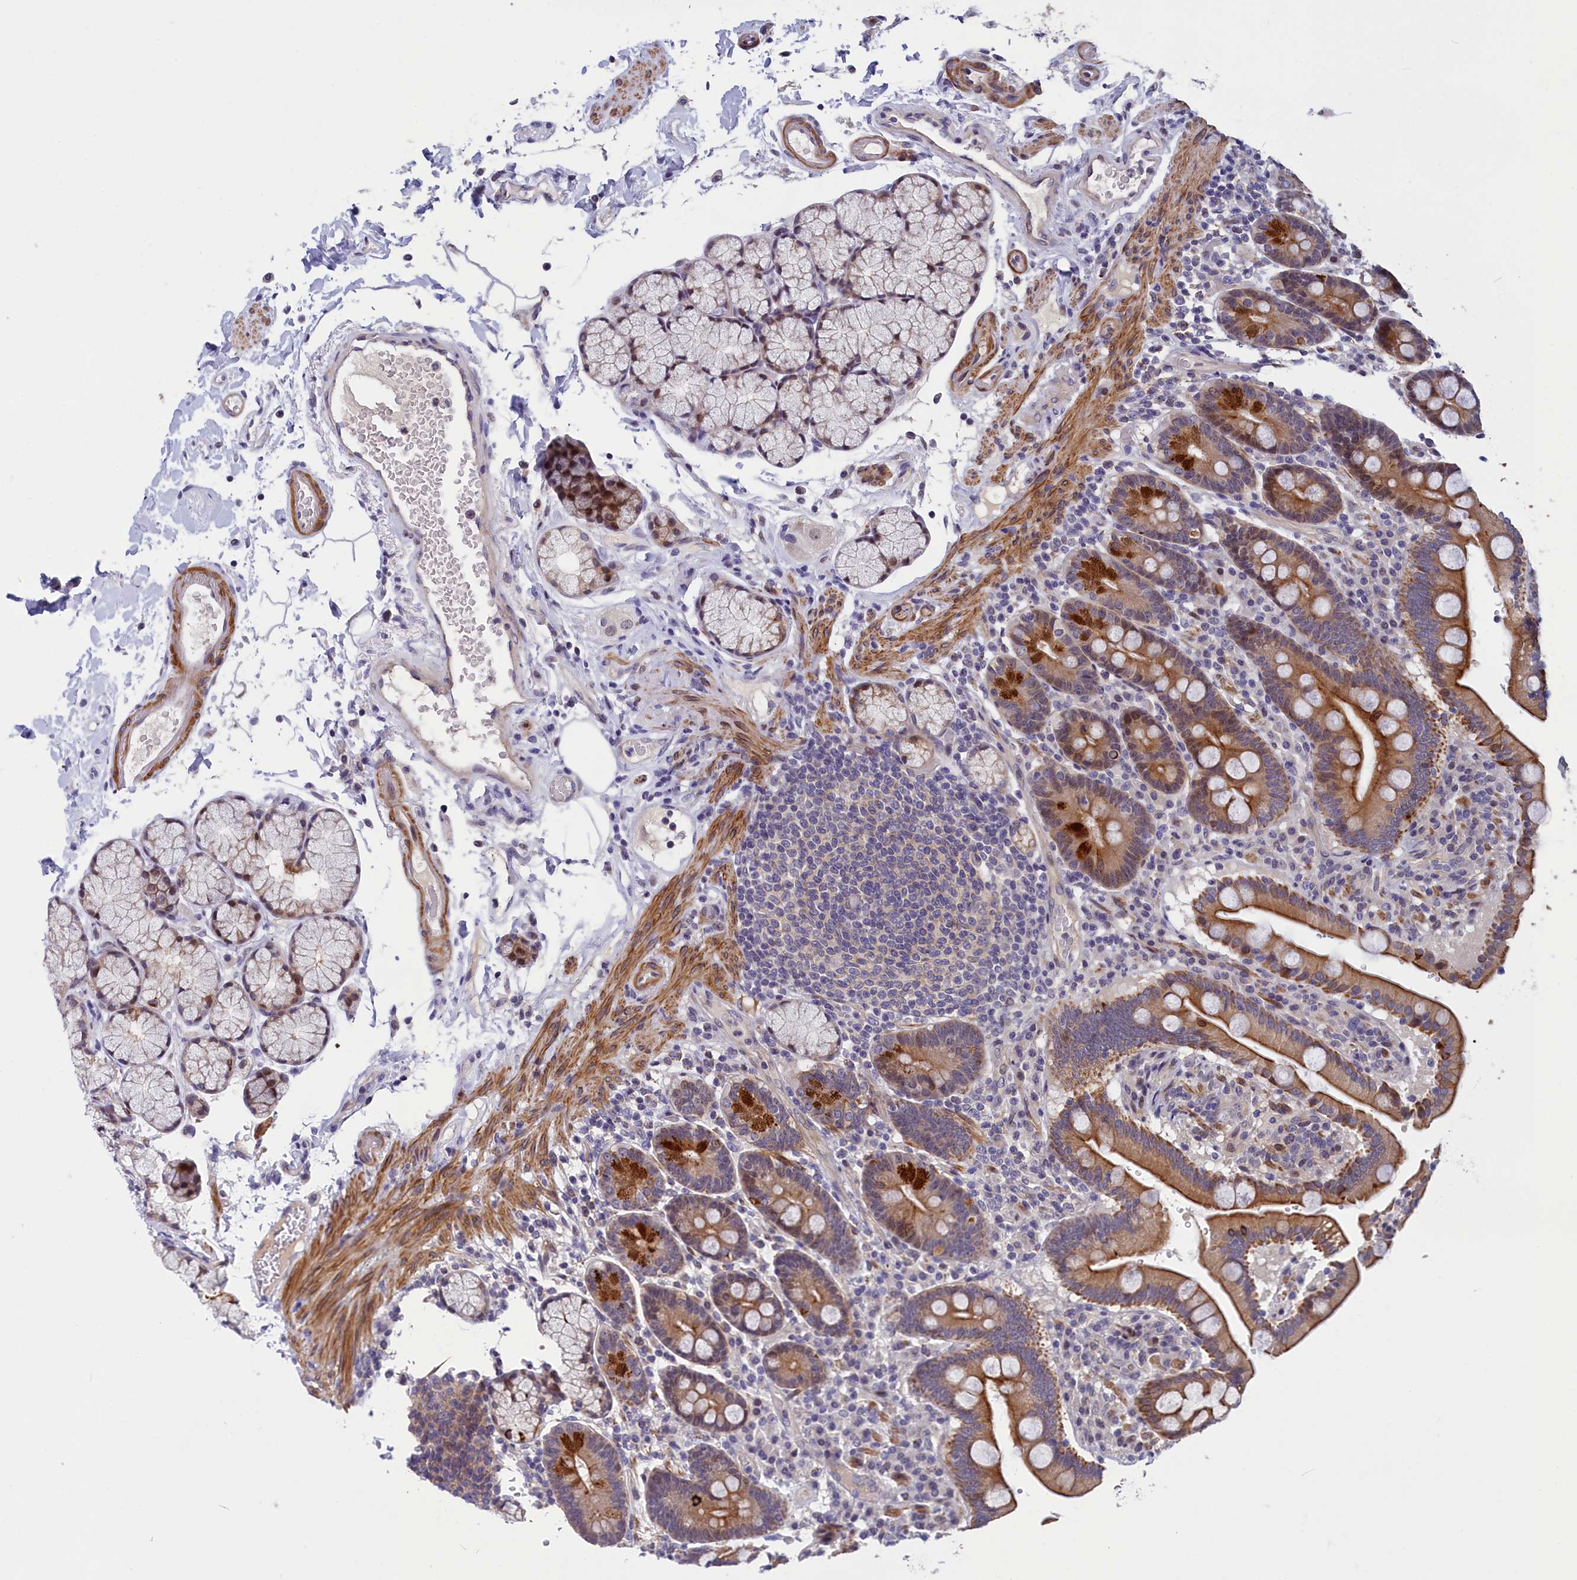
{"staining": {"intensity": "strong", "quantity": "25%-75%", "location": "cytoplasmic/membranous"}, "tissue": "duodenum", "cell_type": "Glandular cells", "image_type": "normal", "snomed": [{"axis": "morphology", "description": "Normal tissue, NOS"}, {"axis": "topography", "description": "Small intestine, NOS"}], "caption": "Strong cytoplasmic/membranous expression is appreciated in approximately 25%-75% of glandular cells in unremarkable duodenum. Nuclei are stained in blue.", "gene": "ANKRD34B", "patient": {"sex": "female", "age": 71}}